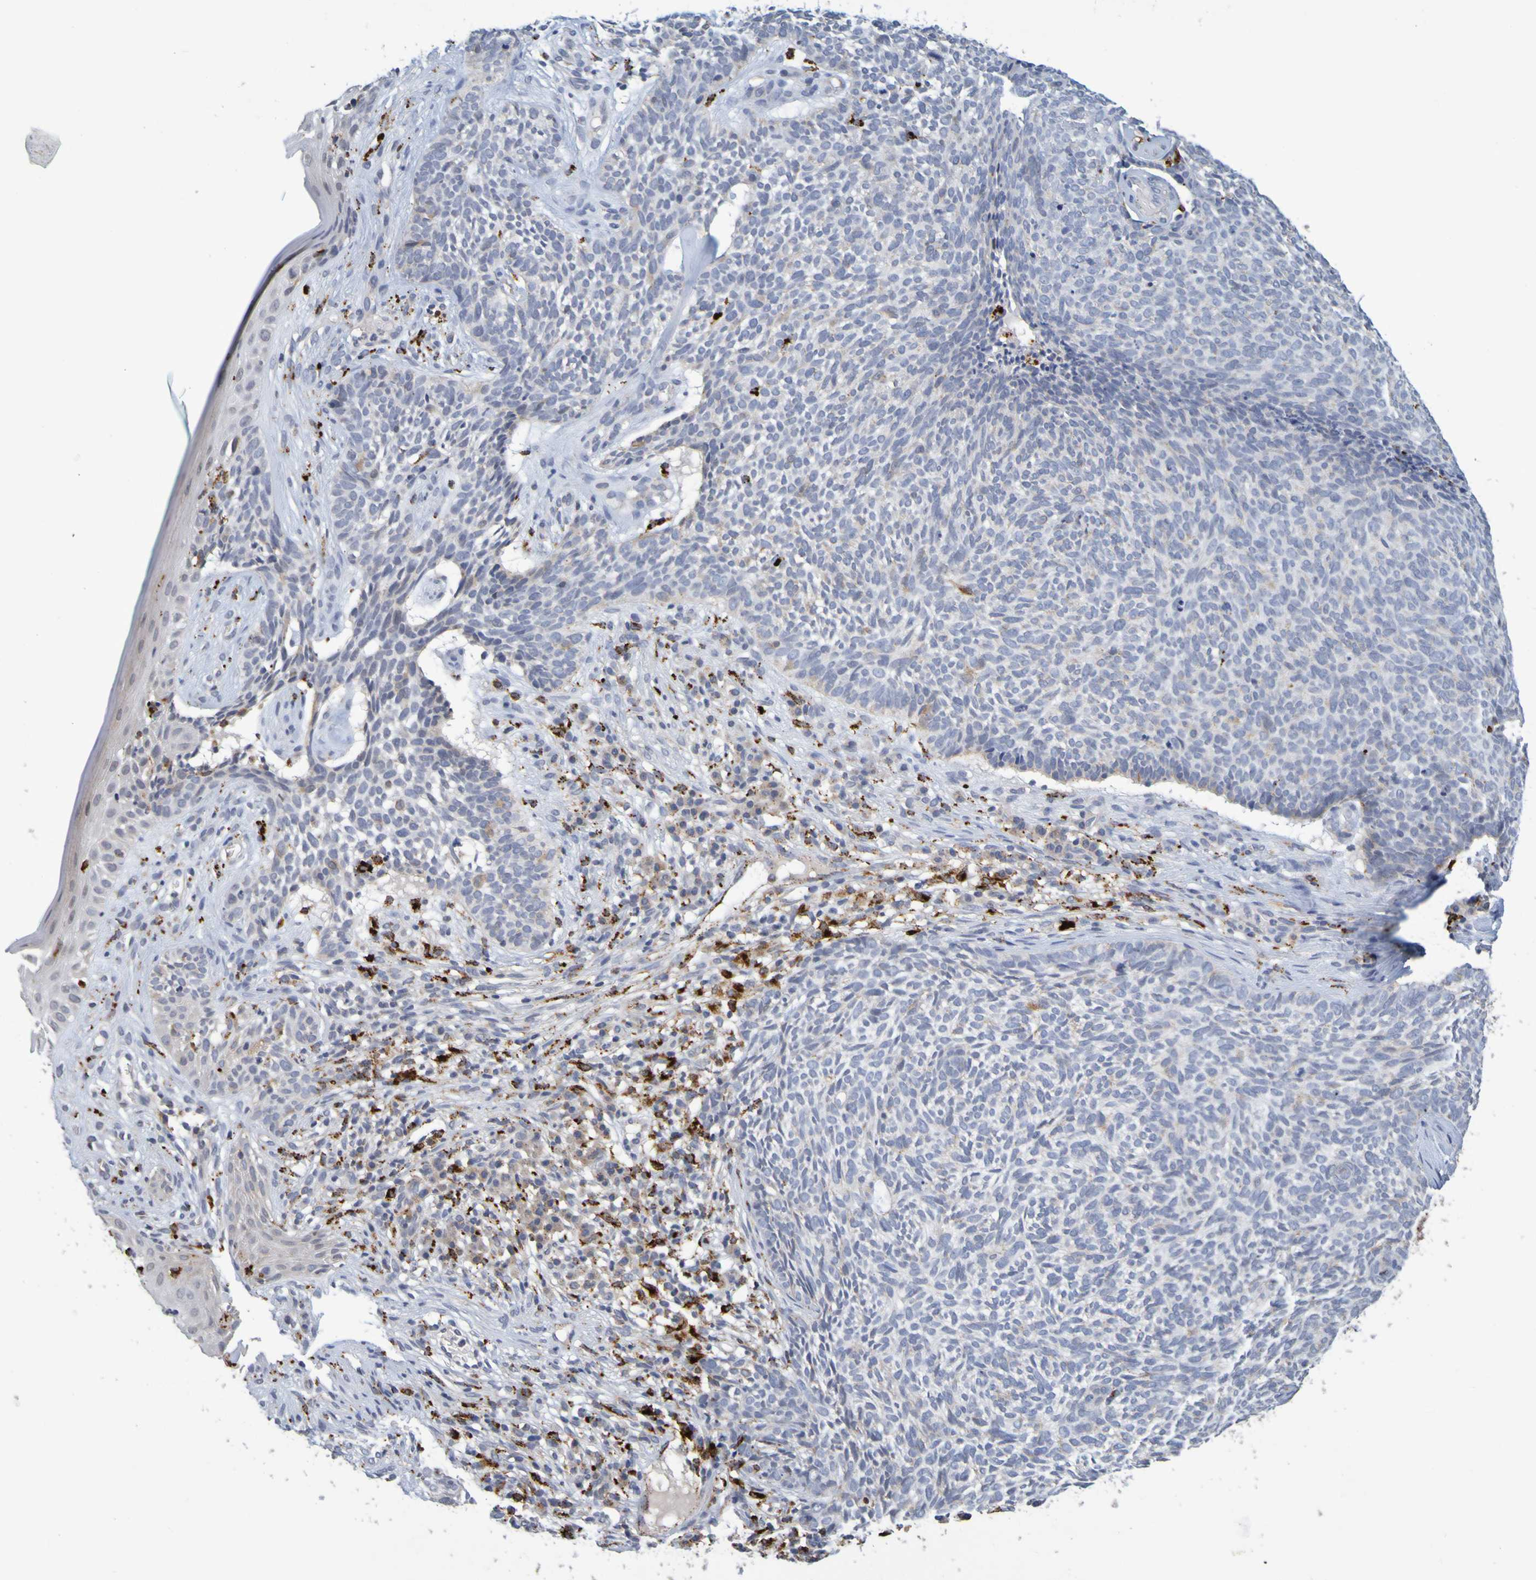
{"staining": {"intensity": "negative", "quantity": "none", "location": "none"}, "tissue": "skin cancer", "cell_type": "Tumor cells", "image_type": "cancer", "snomed": [{"axis": "morphology", "description": "Basal cell carcinoma"}, {"axis": "topography", "description": "Skin"}], "caption": "Protein analysis of skin cancer displays no significant staining in tumor cells. The staining was performed using DAB to visualize the protein expression in brown, while the nuclei were stained in blue with hematoxylin (Magnification: 20x).", "gene": "TPH1", "patient": {"sex": "female", "age": 84}}